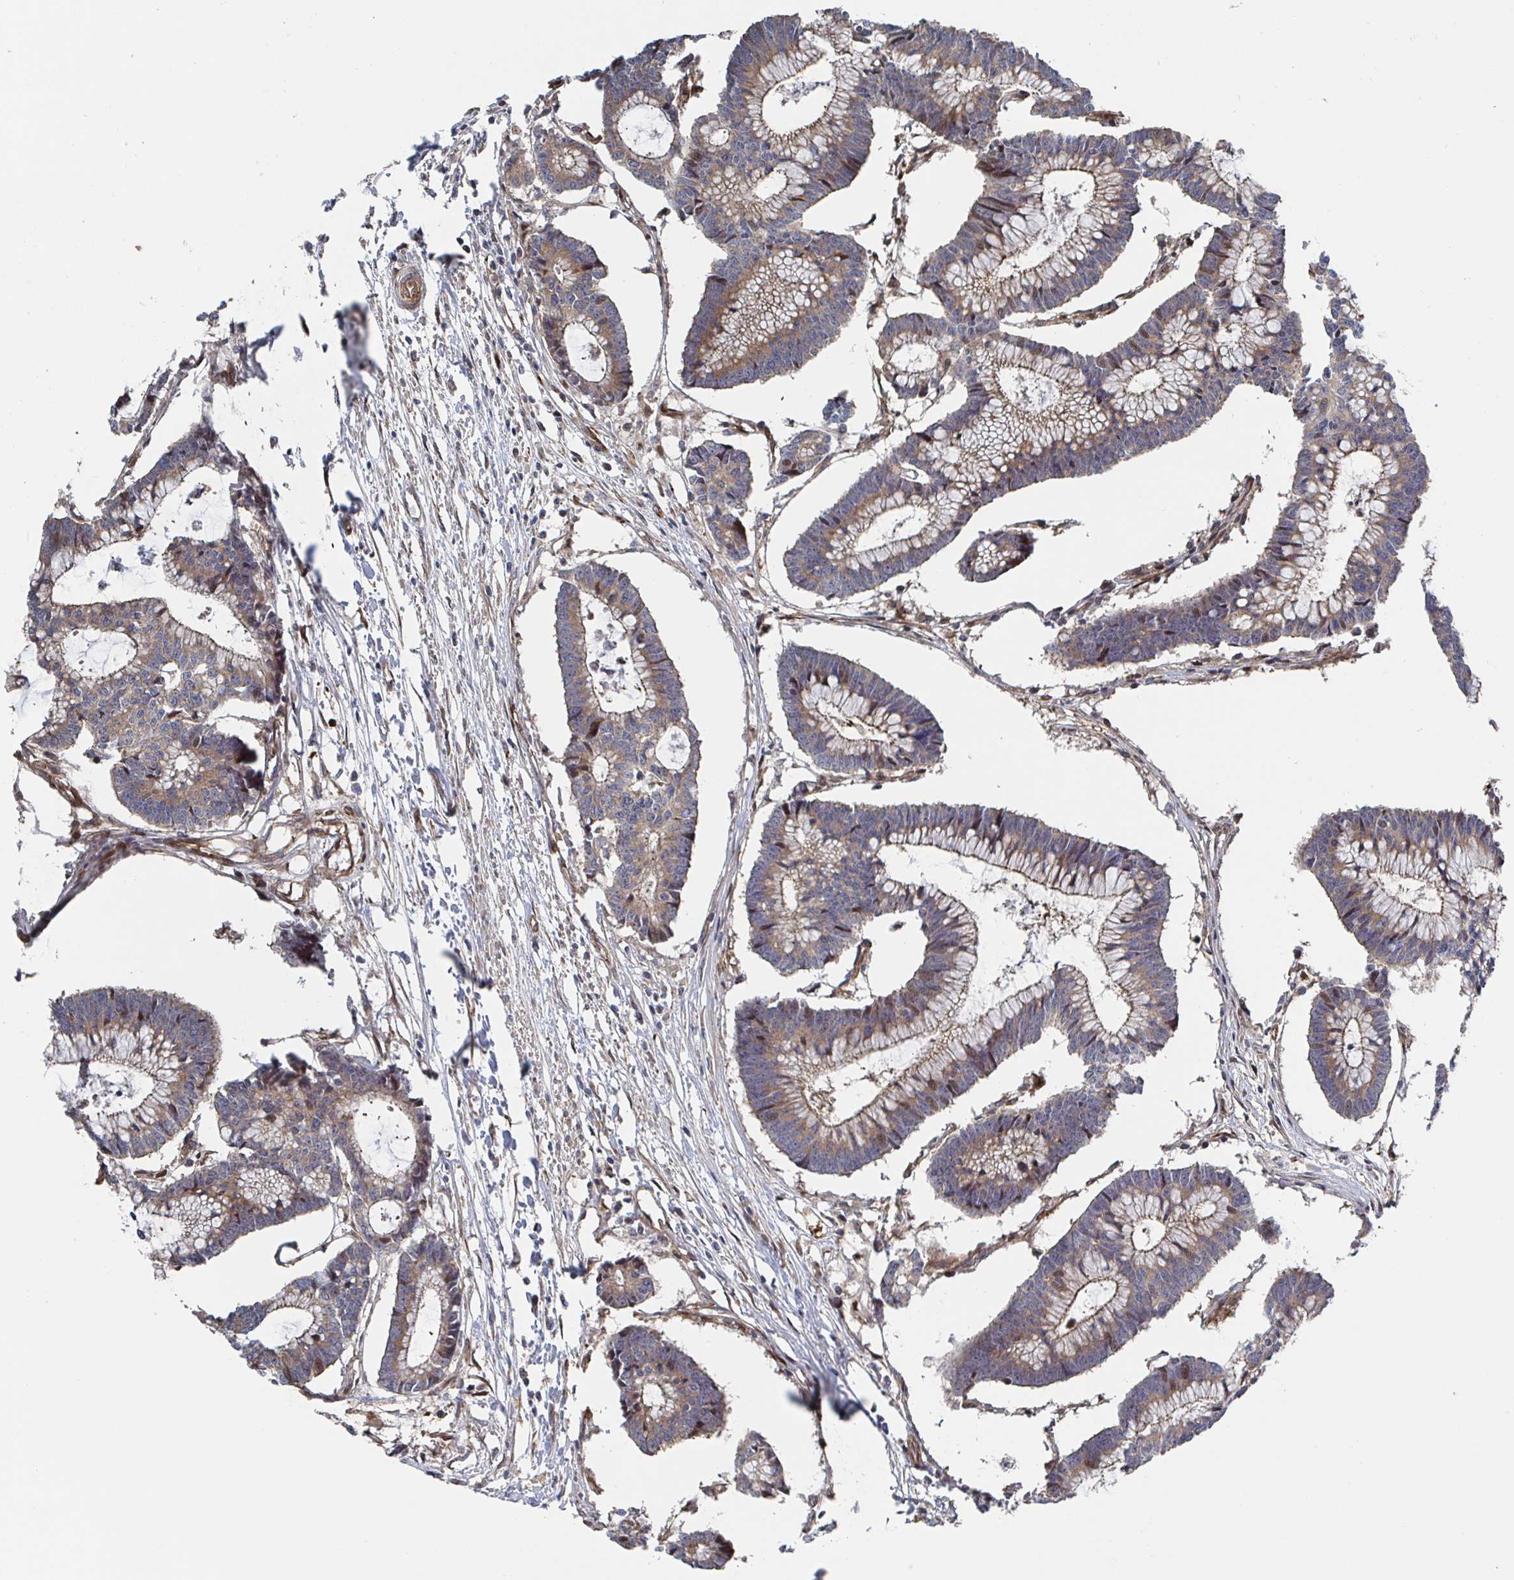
{"staining": {"intensity": "moderate", "quantity": ">75%", "location": "cytoplasmic/membranous"}, "tissue": "colorectal cancer", "cell_type": "Tumor cells", "image_type": "cancer", "snomed": [{"axis": "morphology", "description": "Adenocarcinoma, NOS"}, {"axis": "topography", "description": "Colon"}], "caption": "High-magnification brightfield microscopy of colorectal cancer stained with DAB (3,3'-diaminobenzidine) (brown) and counterstained with hematoxylin (blue). tumor cells exhibit moderate cytoplasmic/membranous positivity is present in approximately>75% of cells.", "gene": "DVL3", "patient": {"sex": "female", "age": 78}}